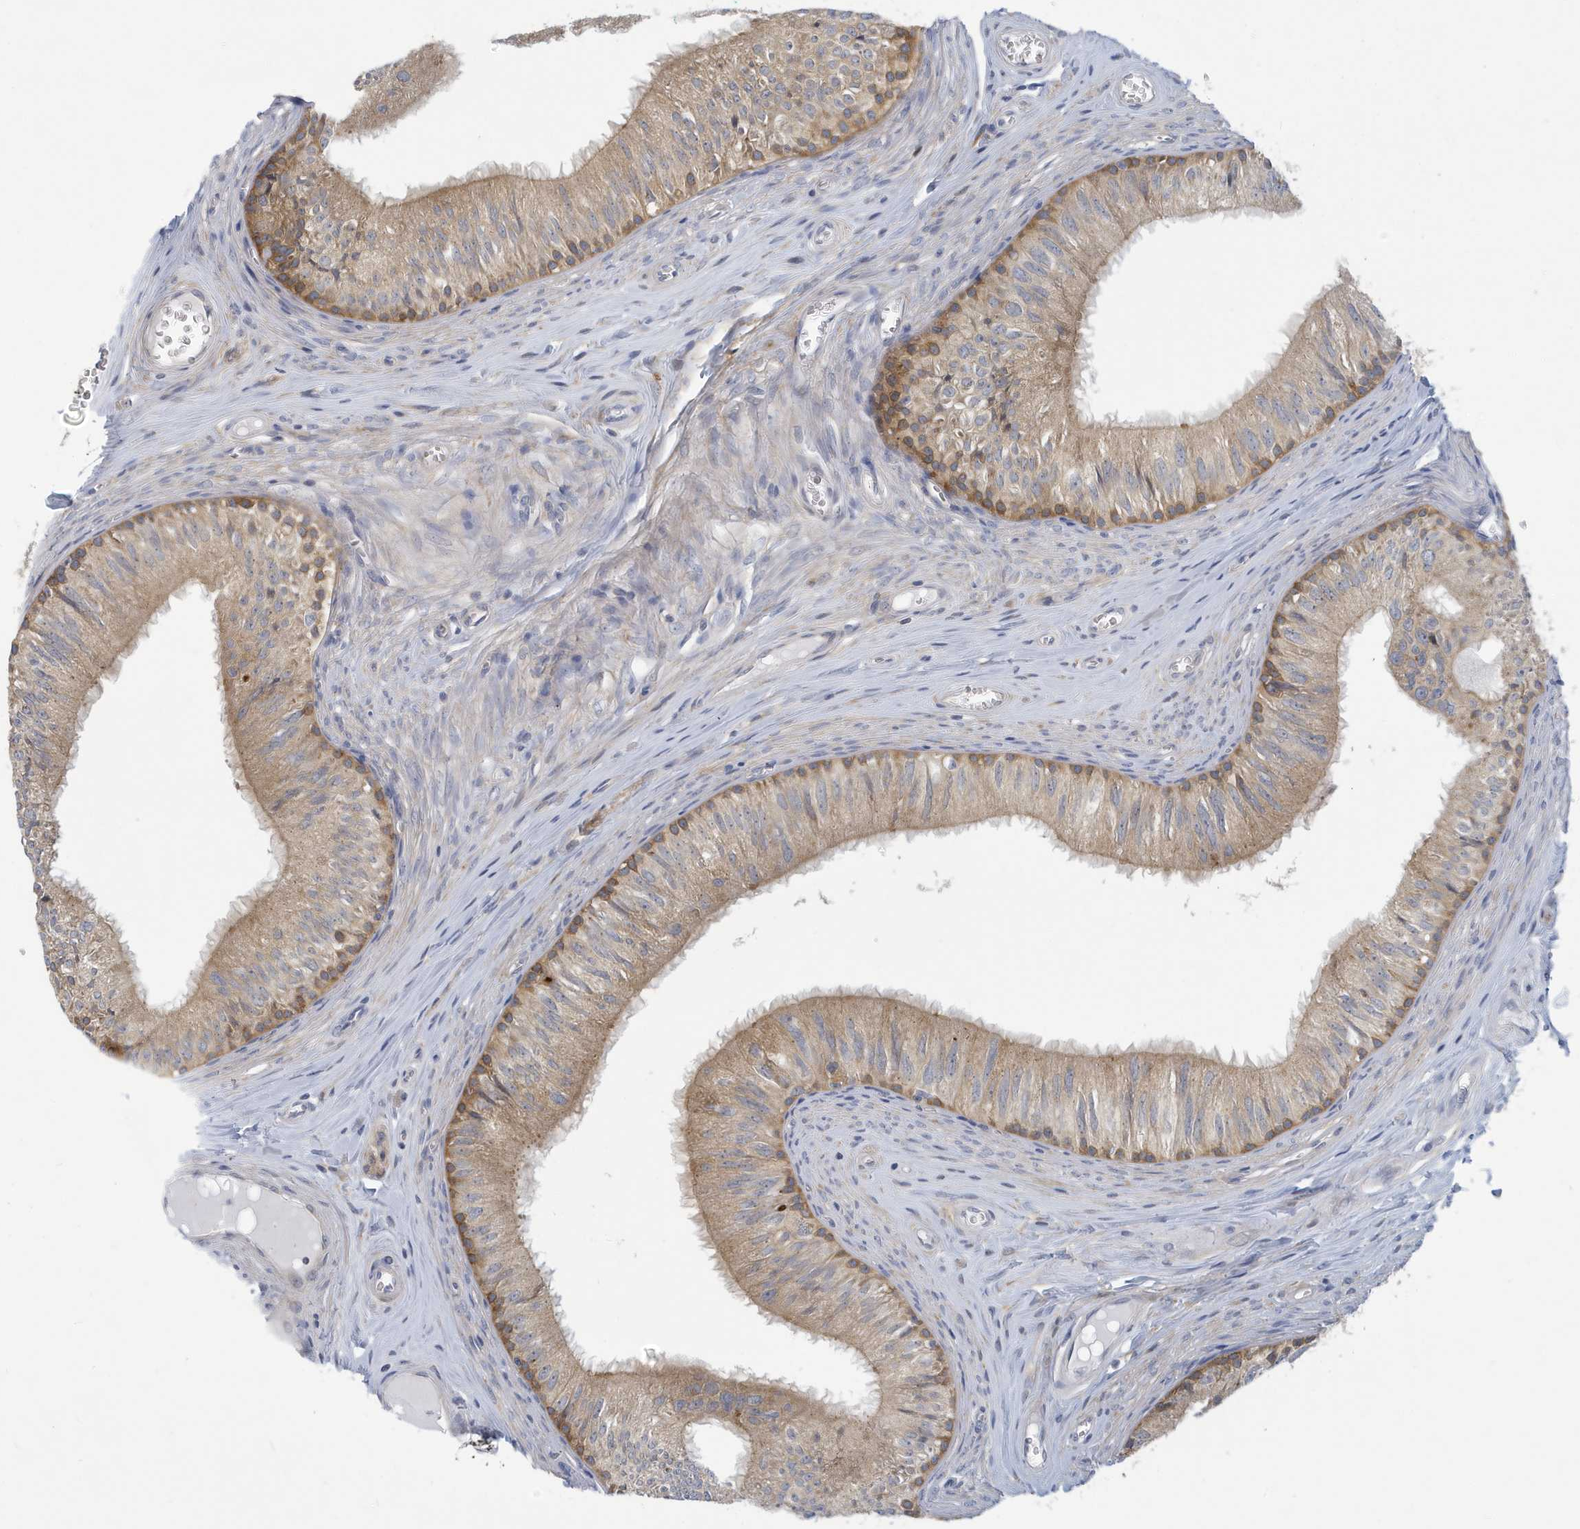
{"staining": {"intensity": "moderate", "quantity": "25%-75%", "location": "cytoplasmic/membranous"}, "tissue": "epididymis", "cell_type": "Glandular cells", "image_type": "normal", "snomed": [{"axis": "morphology", "description": "Normal tissue, NOS"}, {"axis": "topography", "description": "Epididymis"}], "caption": "IHC histopathology image of normal epididymis: human epididymis stained using immunohistochemistry (IHC) demonstrates medium levels of moderate protein expression localized specifically in the cytoplasmic/membranous of glandular cells, appearing as a cytoplasmic/membranous brown color.", "gene": "VTA1", "patient": {"sex": "male", "age": 46}}